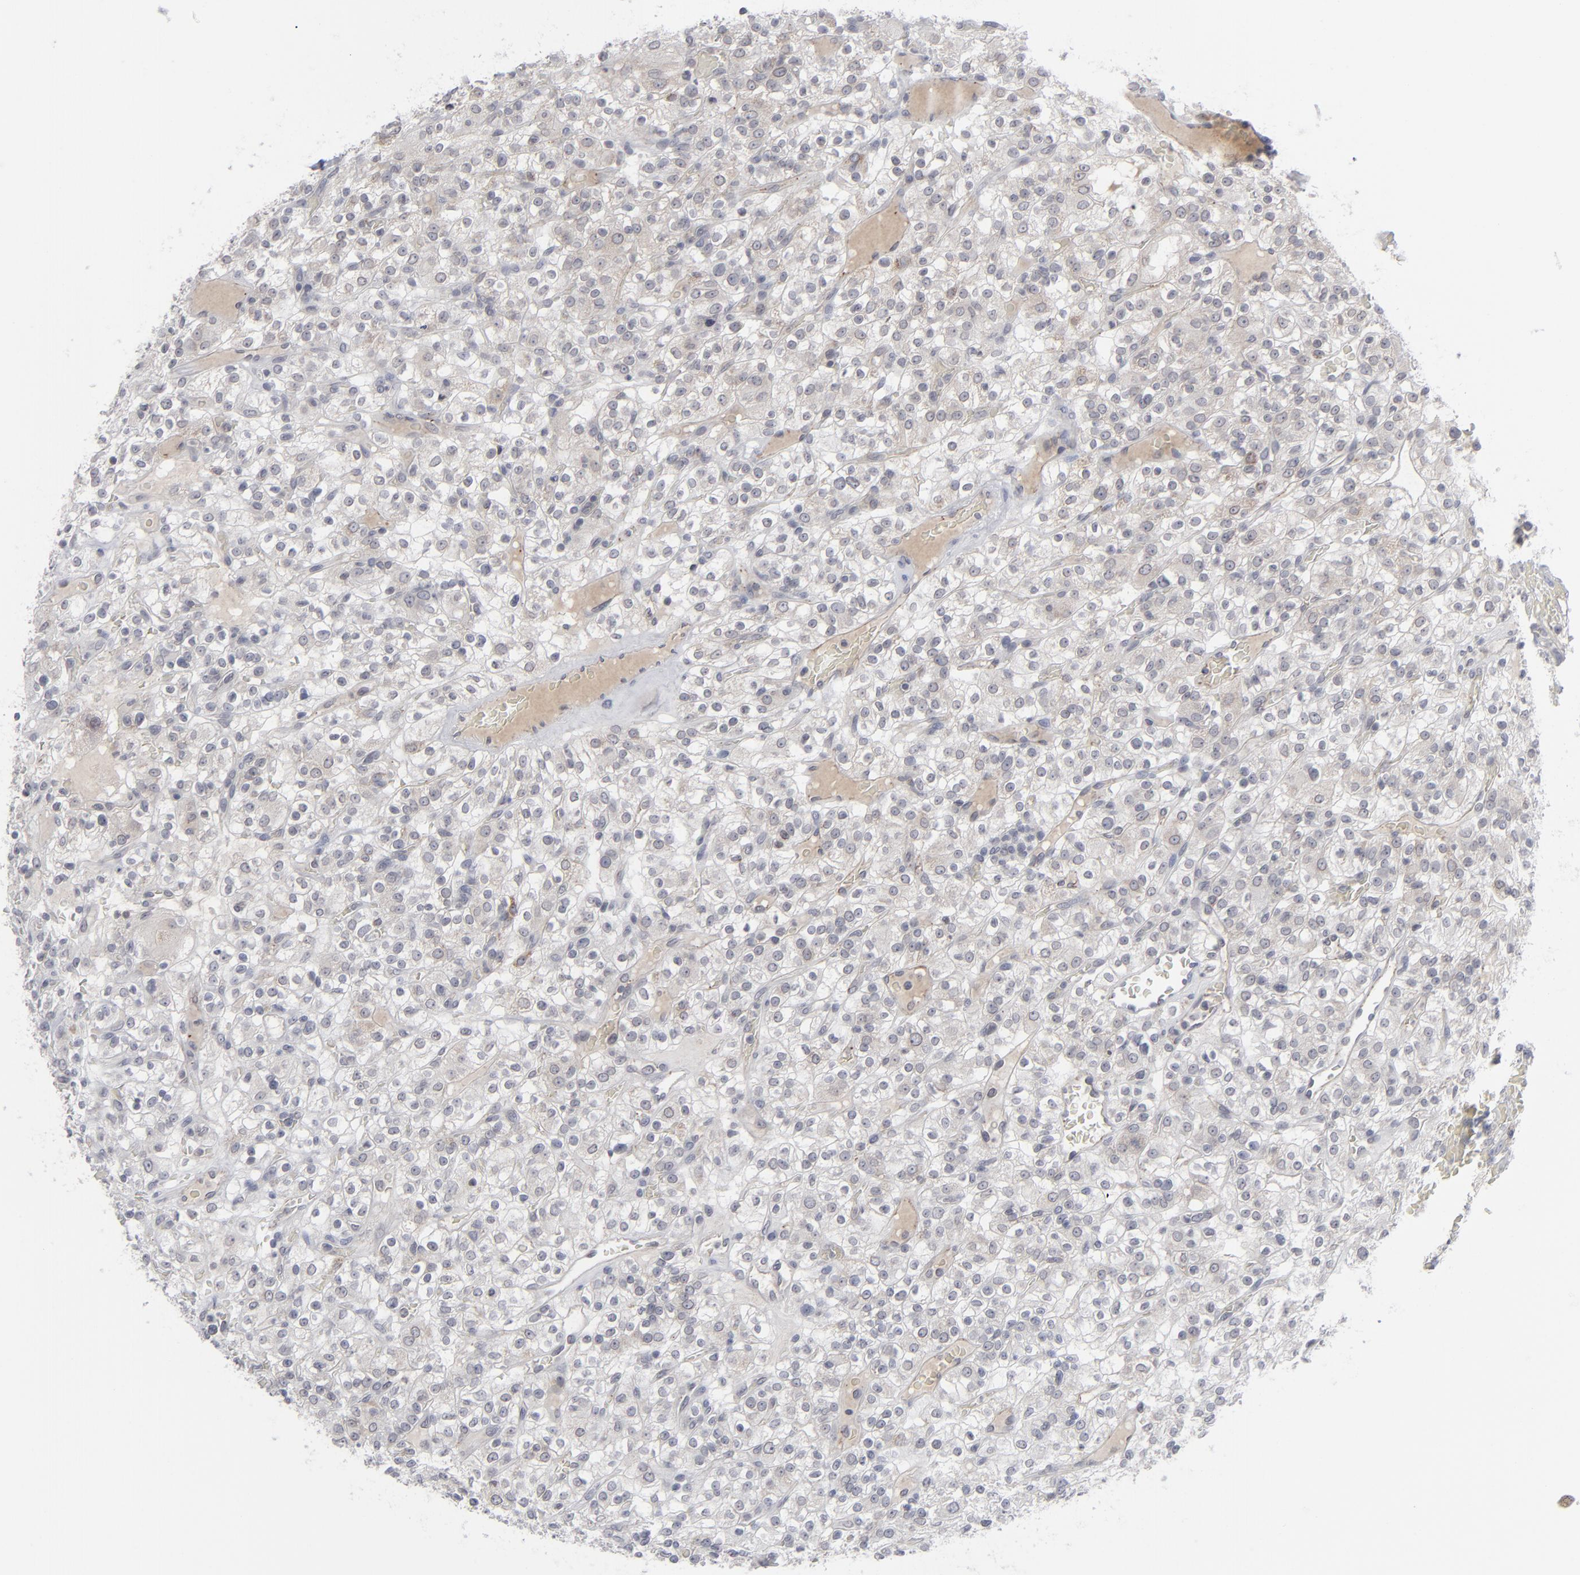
{"staining": {"intensity": "negative", "quantity": "none", "location": "none"}, "tissue": "renal cancer", "cell_type": "Tumor cells", "image_type": "cancer", "snomed": [{"axis": "morphology", "description": "Normal tissue, NOS"}, {"axis": "morphology", "description": "Adenocarcinoma, NOS"}, {"axis": "topography", "description": "Kidney"}], "caption": "High power microscopy histopathology image of an immunohistochemistry (IHC) image of adenocarcinoma (renal), revealing no significant positivity in tumor cells.", "gene": "NUP88", "patient": {"sex": "female", "age": 72}}